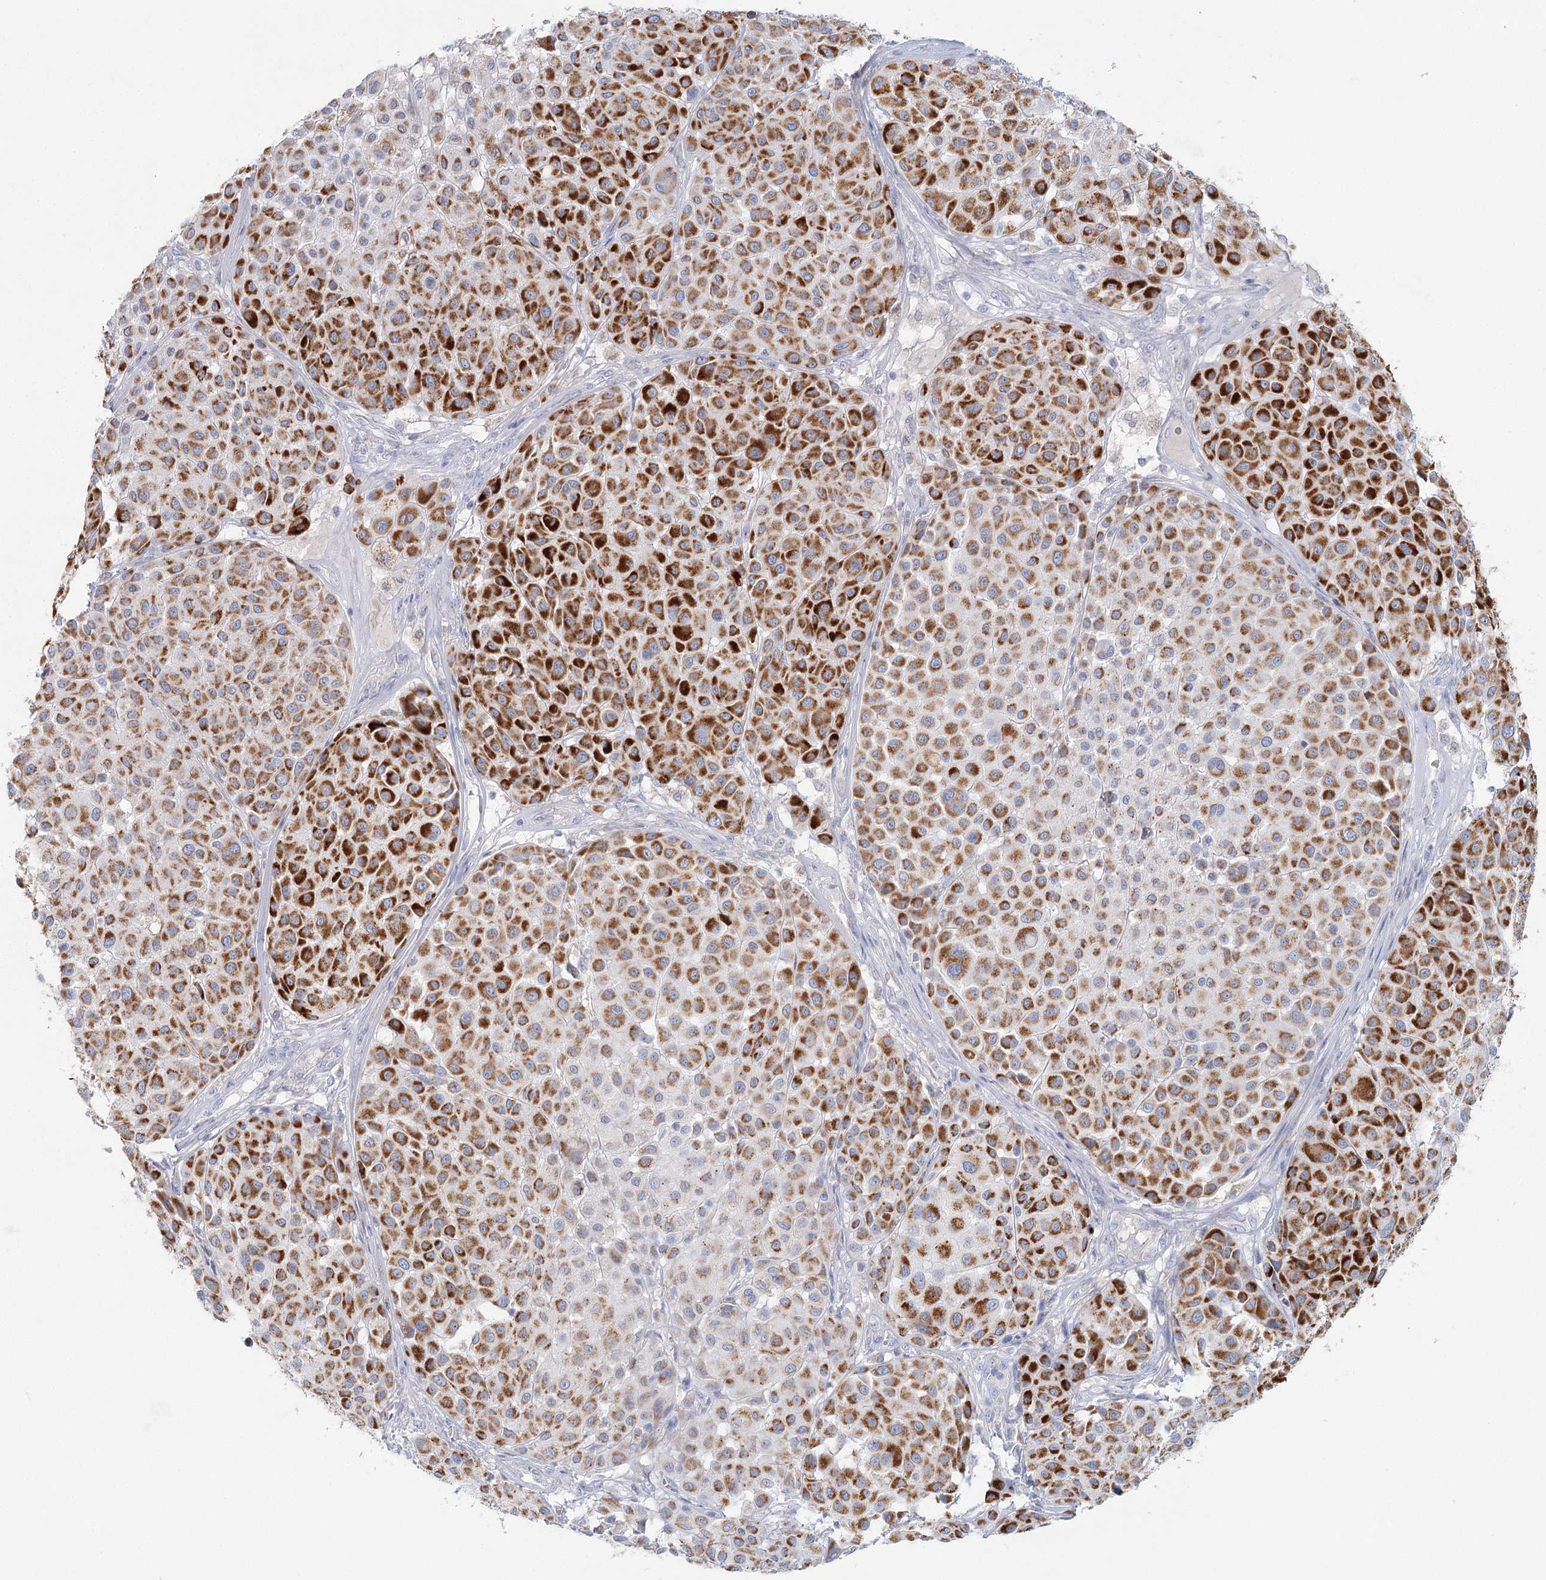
{"staining": {"intensity": "strong", "quantity": "25%-75%", "location": "cytoplasmic/membranous"}, "tissue": "melanoma", "cell_type": "Tumor cells", "image_type": "cancer", "snomed": [{"axis": "morphology", "description": "Malignant melanoma, Metastatic site"}, {"axis": "topography", "description": "Soft tissue"}], "caption": "Strong cytoplasmic/membranous protein positivity is seen in about 25%-75% of tumor cells in melanoma.", "gene": "BPHL", "patient": {"sex": "male", "age": 41}}